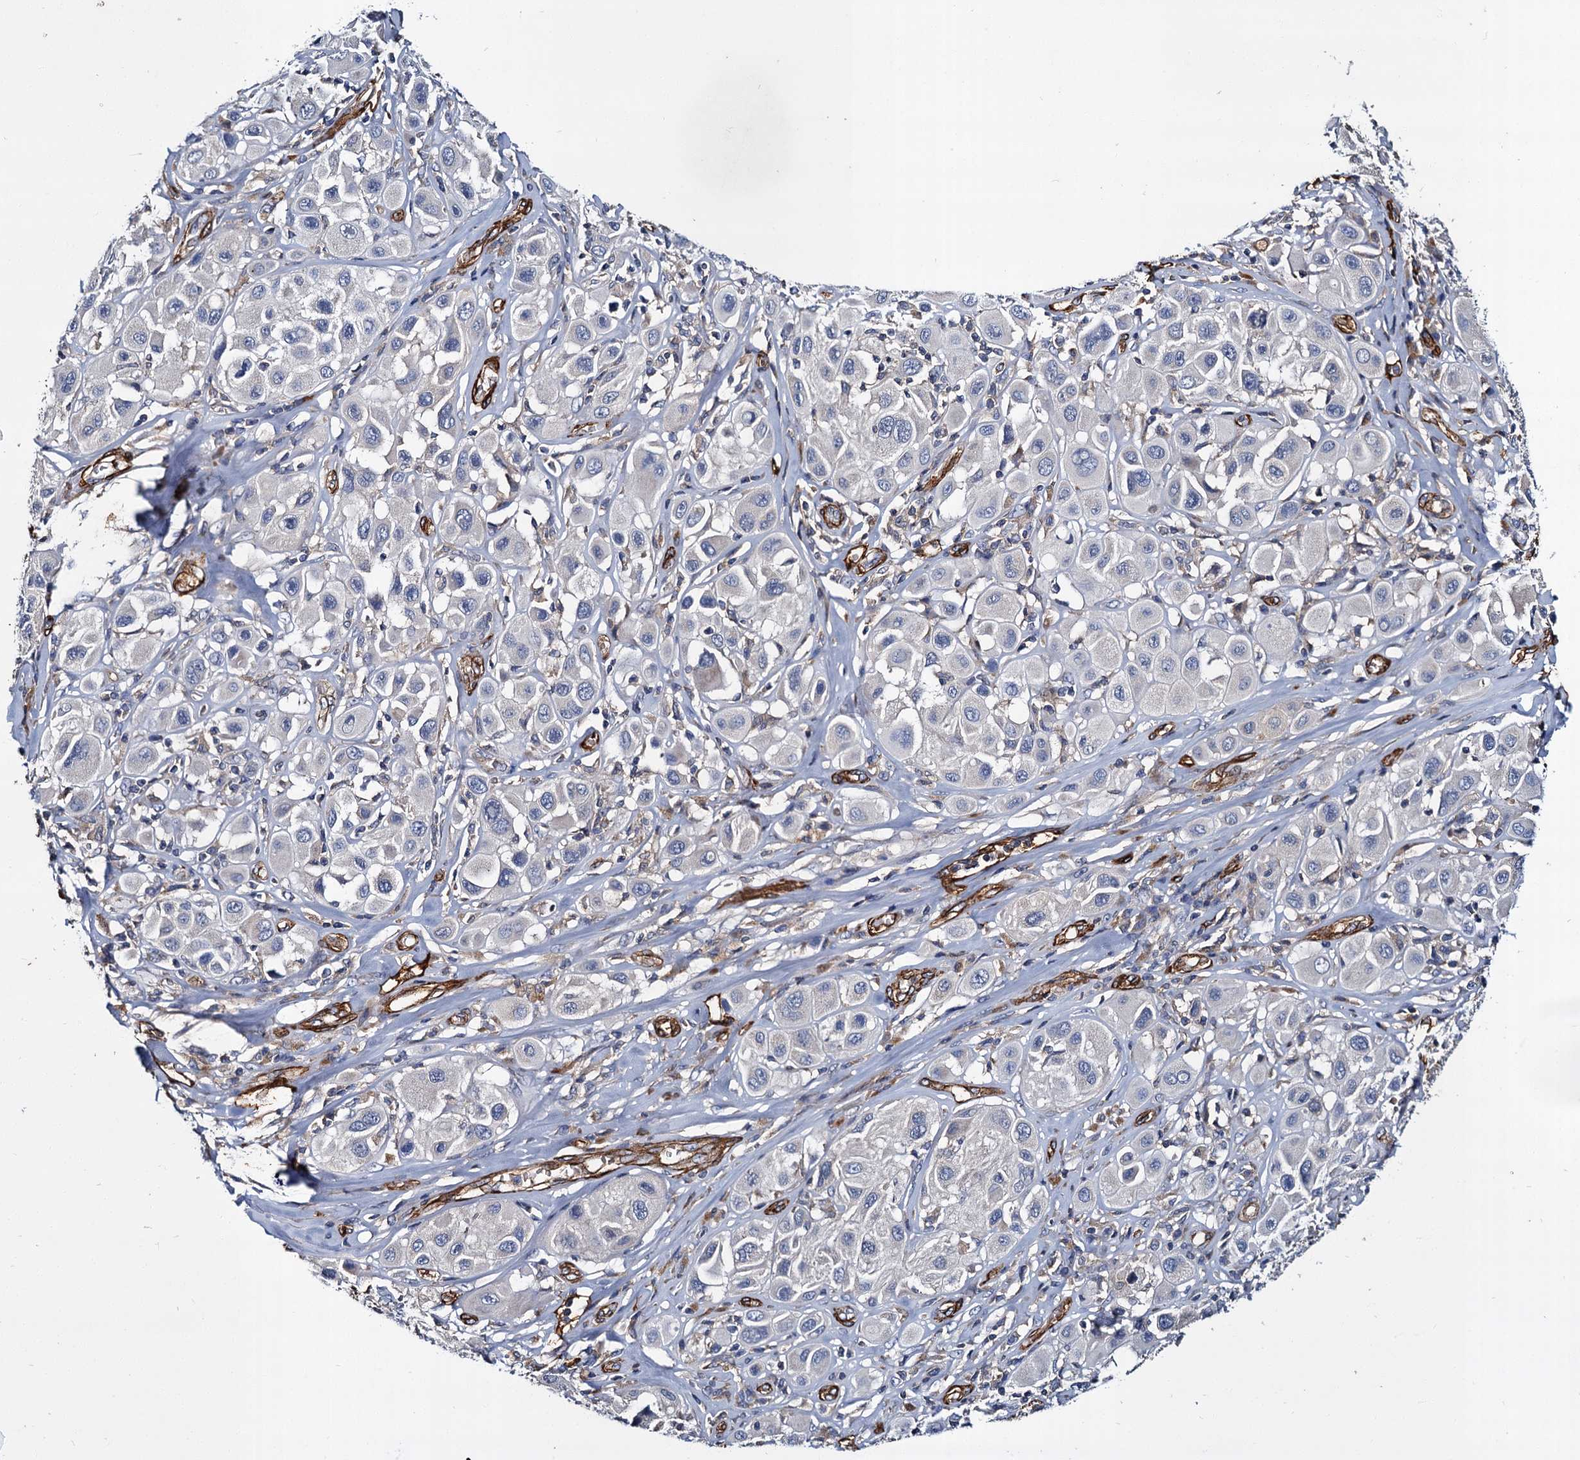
{"staining": {"intensity": "negative", "quantity": "none", "location": "none"}, "tissue": "melanoma", "cell_type": "Tumor cells", "image_type": "cancer", "snomed": [{"axis": "morphology", "description": "Malignant melanoma, Metastatic site"}, {"axis": "topography", "description": "Skin"}], "caption": "Immunohistochemical staining of melanoma exhibits no significant staining in tumor cells.", "gene": "CACNA1C", "patient": {"sex": "male", "age": 41}}